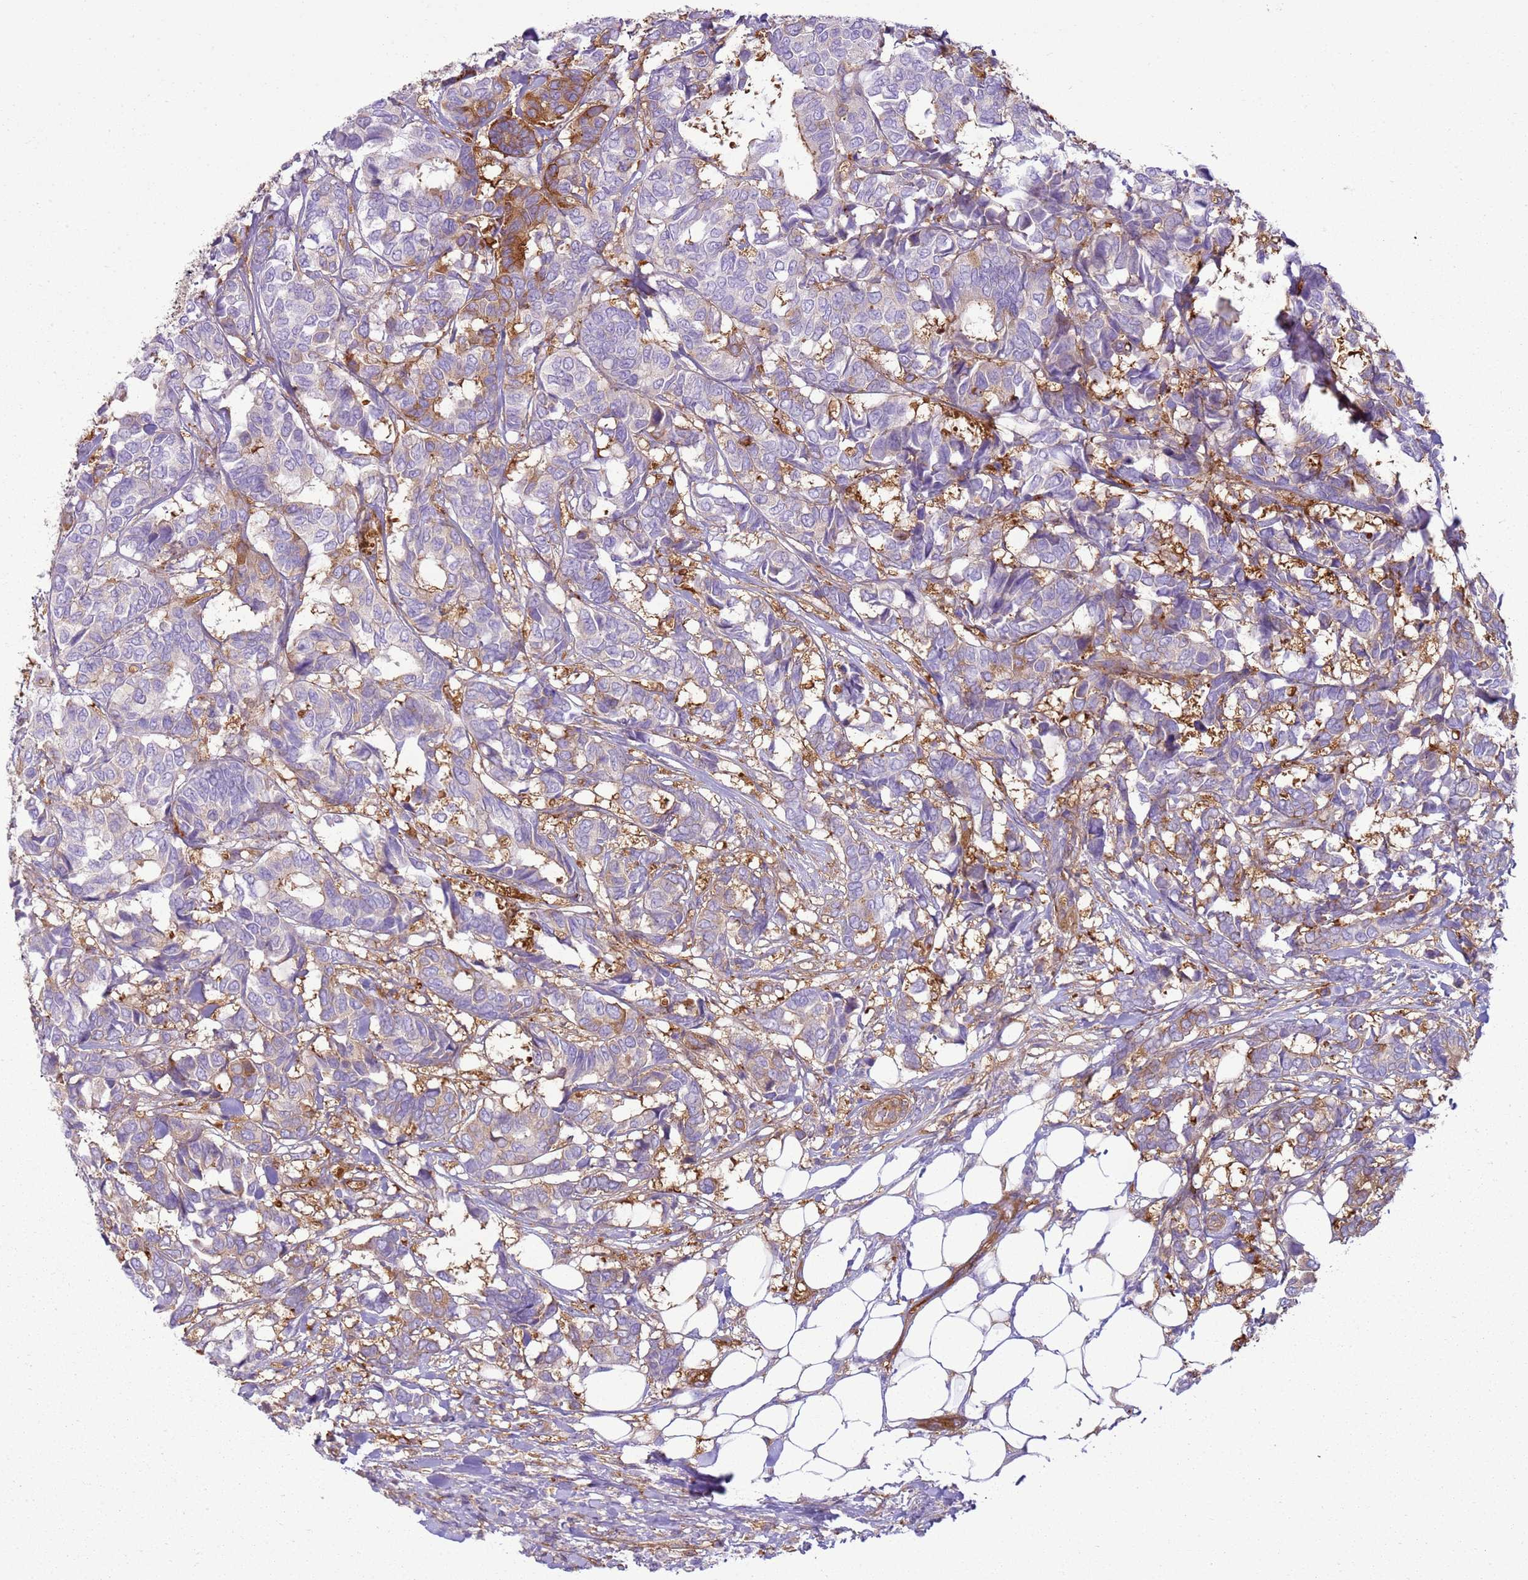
{"staining": {"intensity": "moderate", "quantity": "<25%", "location": "cytoplasmic/membranous"}, "tissue": "breast cancer", "cell_type": "Tumor cells", "image_type": "cancer", "snomed": [{"axis": "morphology", "description": "Duct carcinoma"}, {"axis": "topography", "description": "Breast"}], "caption": "An immunohistochemistry (IHC) micrograph of neoplastic tissue is shown. Protein staining in brown shows moderate cytoplasmic/membranous positivity in breast cancer within tumor cells.", "gene": "SNX21", "patient": {"sex": "female", "age": 87}}